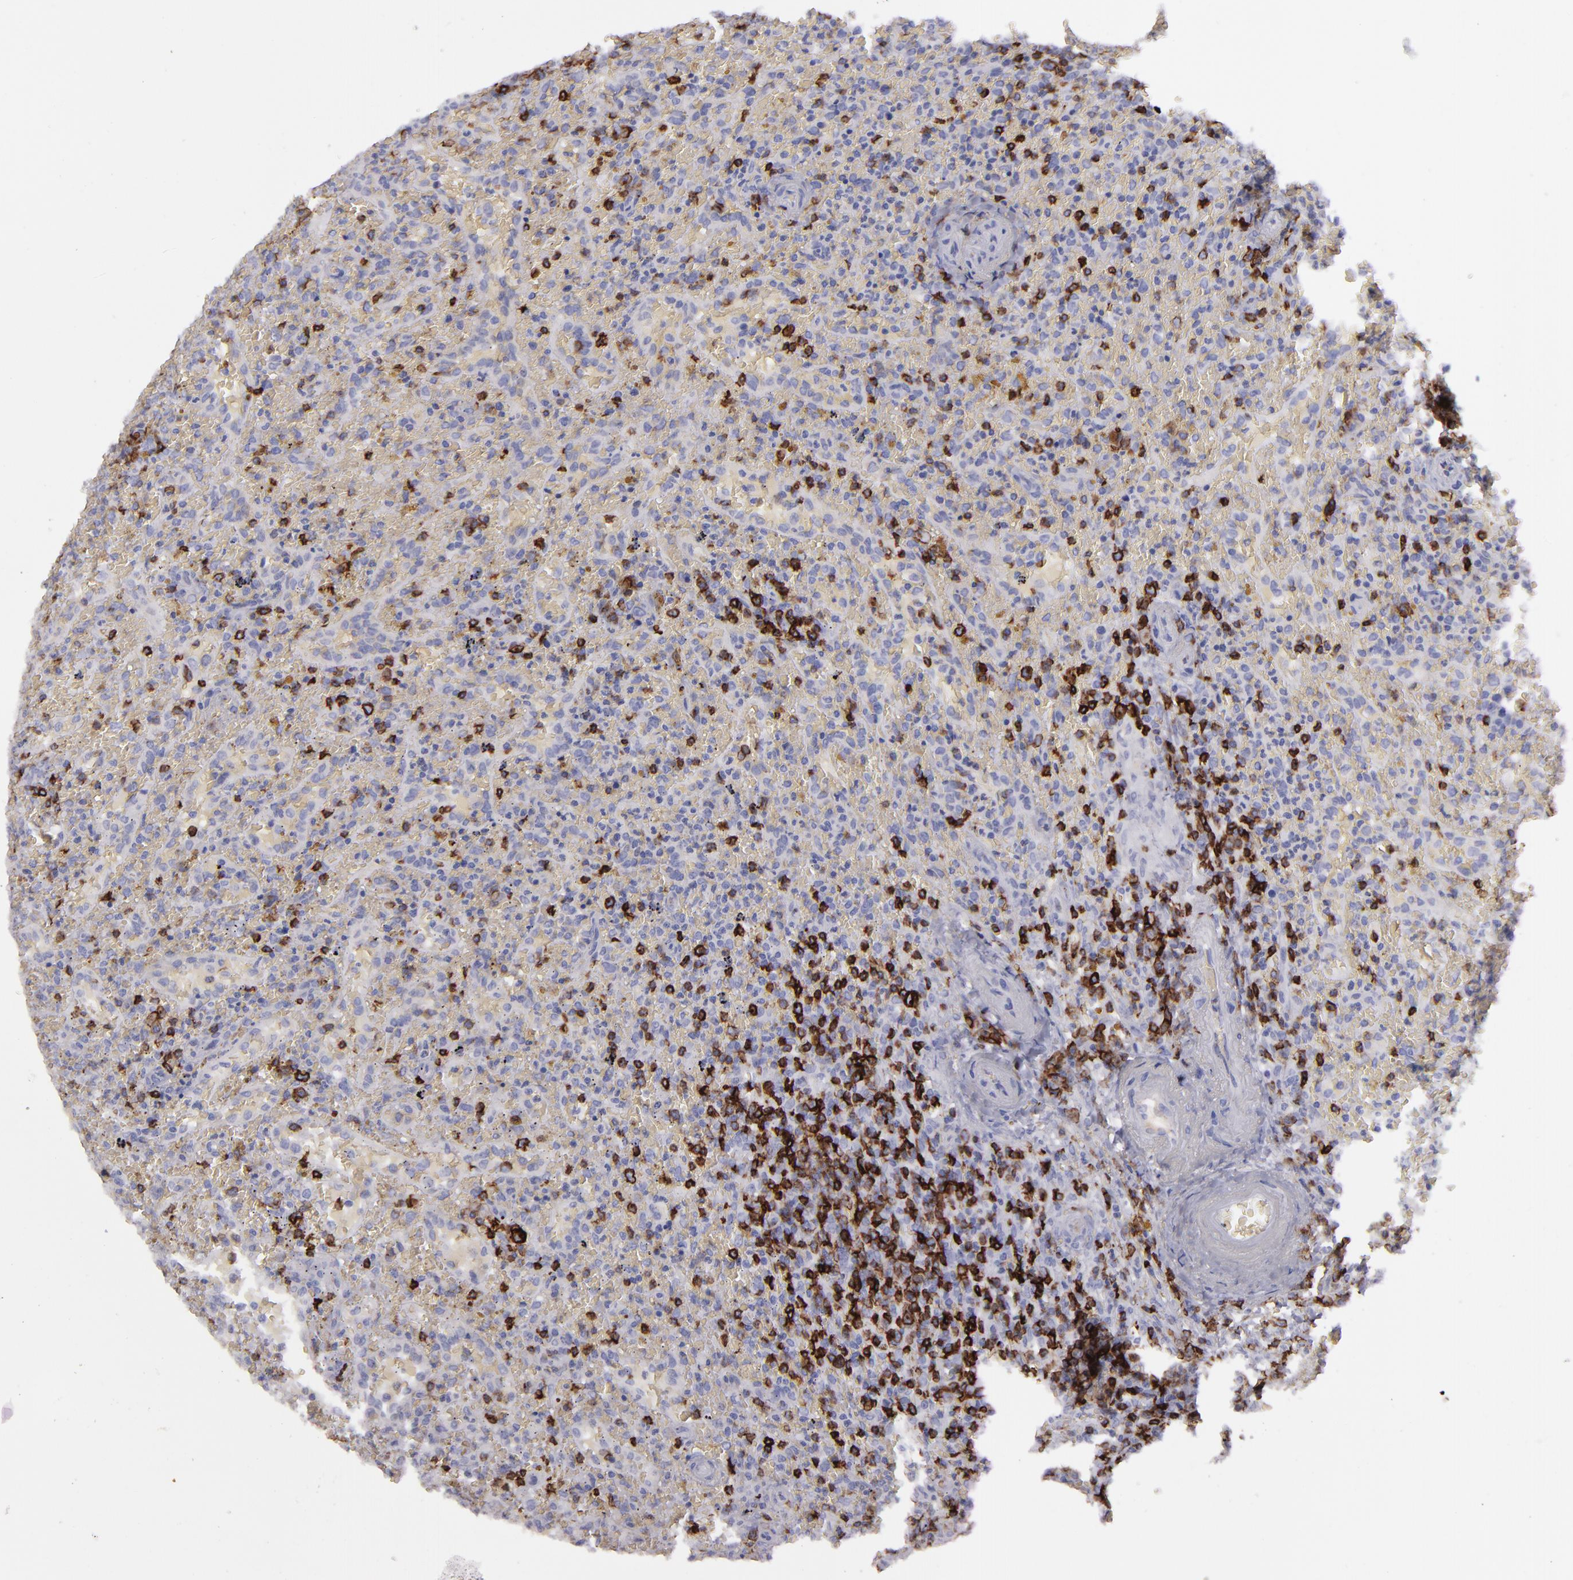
{"staining": {"intensity": "negative", "quantity": "none", "location": "none"}, "tissue": "lymphoma", "cell_type": "Tumor cells", "image_type": "cancer", "snomed": [{"axis": "morphology", "description": "Malignant lymphoma, non-Hodgkin's type, High grade"}, {"axis": "topography", "description": "Spleen"}, {"axis": "topography", "description": "Lymph node"}], "caption": "This is an immunohistochemistry (IHC) histopathology image of human high-grade malignant lymphoma, non-Hodgkin's type. There is no expression in tumor cells.", "gene": "CD27", "patient": {"sex": "female", "age": 70}}